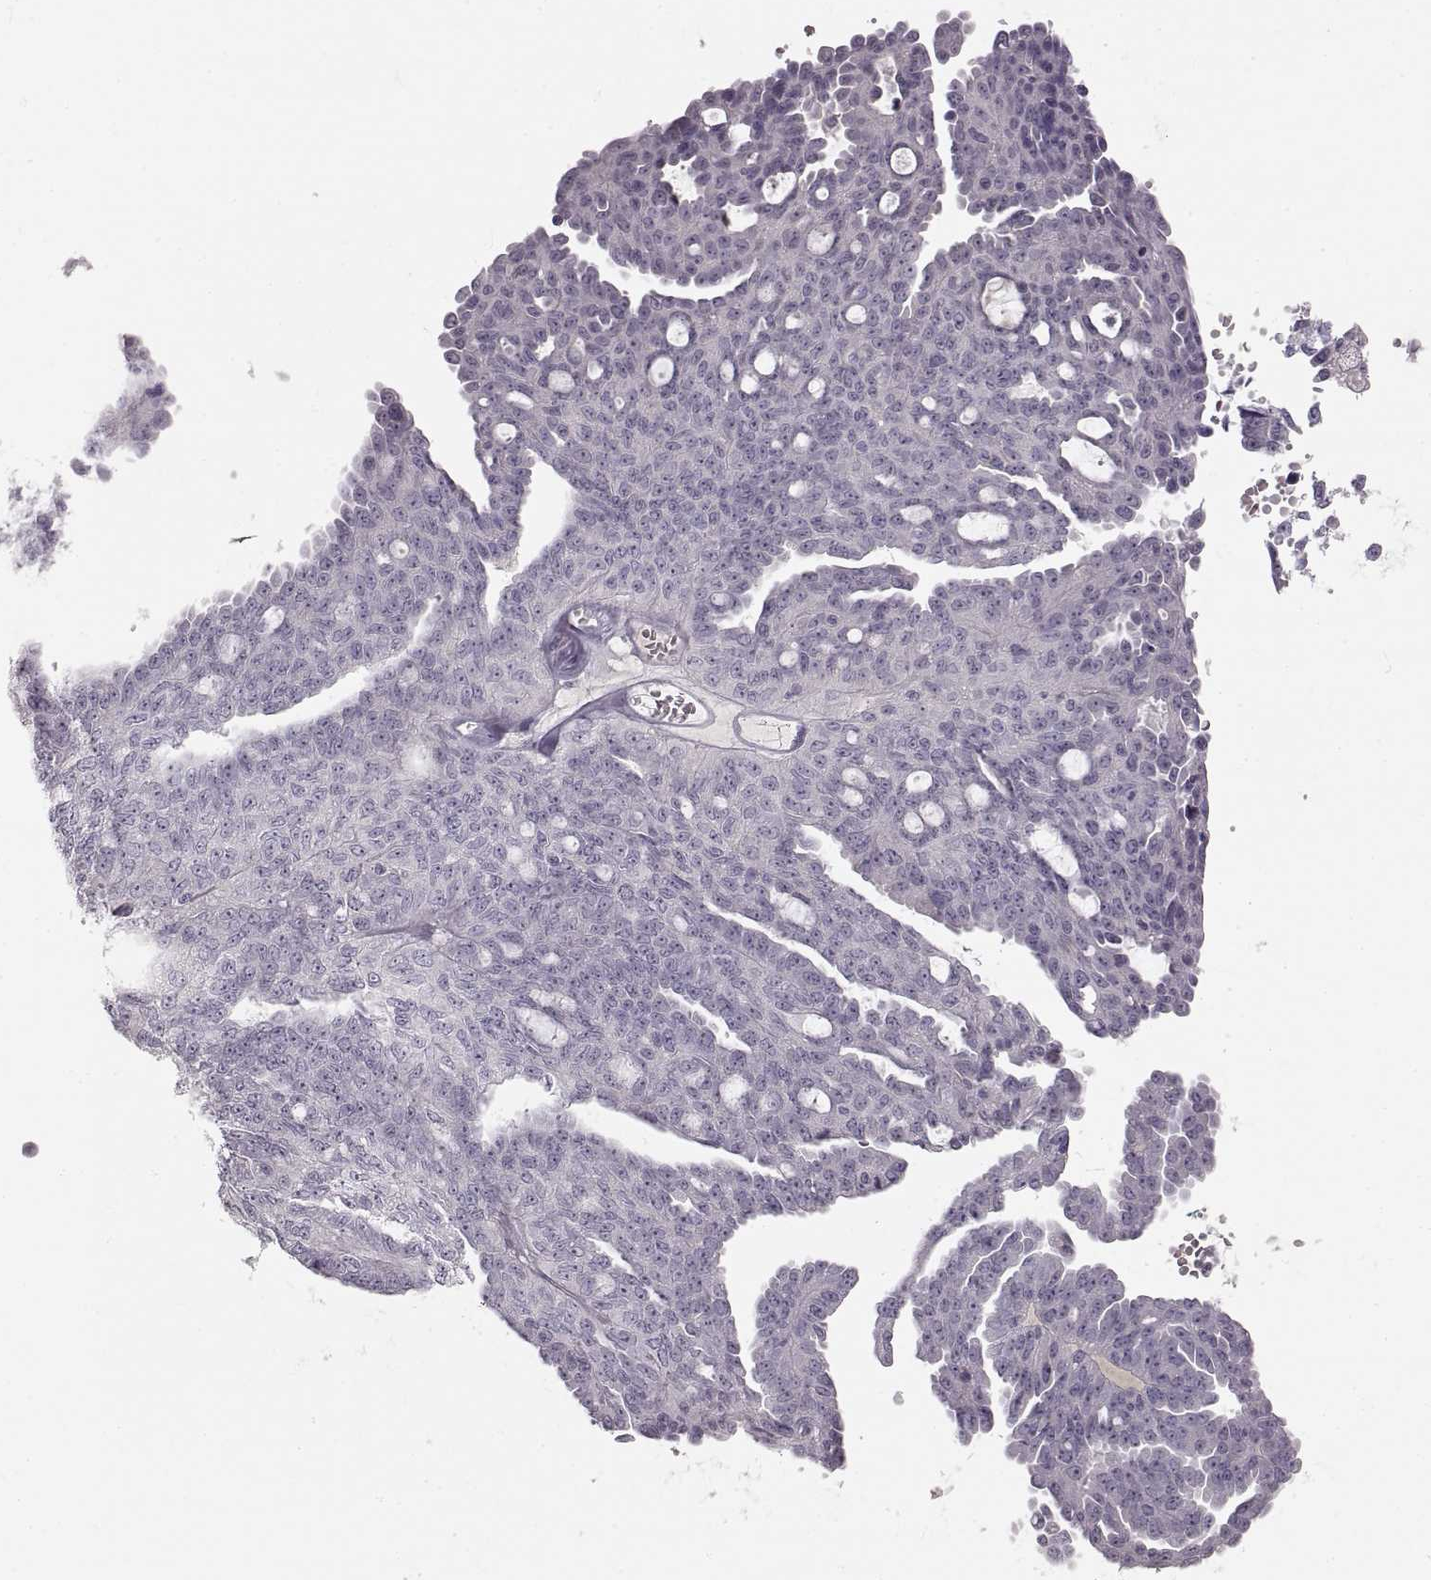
{"staining": {"intensity": "negative", "quantity": "none", "location": "none"}, "tissue": "ovarian cancer", "cell_type": "Tumor cells", "image_type": "cancer", "snomed": [{"axis": "morphology", "description": "Cystadenocarcinoma, serous, NOS"}, {"axis": "topography", "description": "Ovary"}], "caption": "Tumor cells show no significant protein expression in serous cystadenocarcinoma (ovarian). The staining is performed using DAB brown chromogen with nuclei counter-stained in using hematoxylin.", "gene": "PCSK2", "patient": {"sex": "female", "age": 71}}